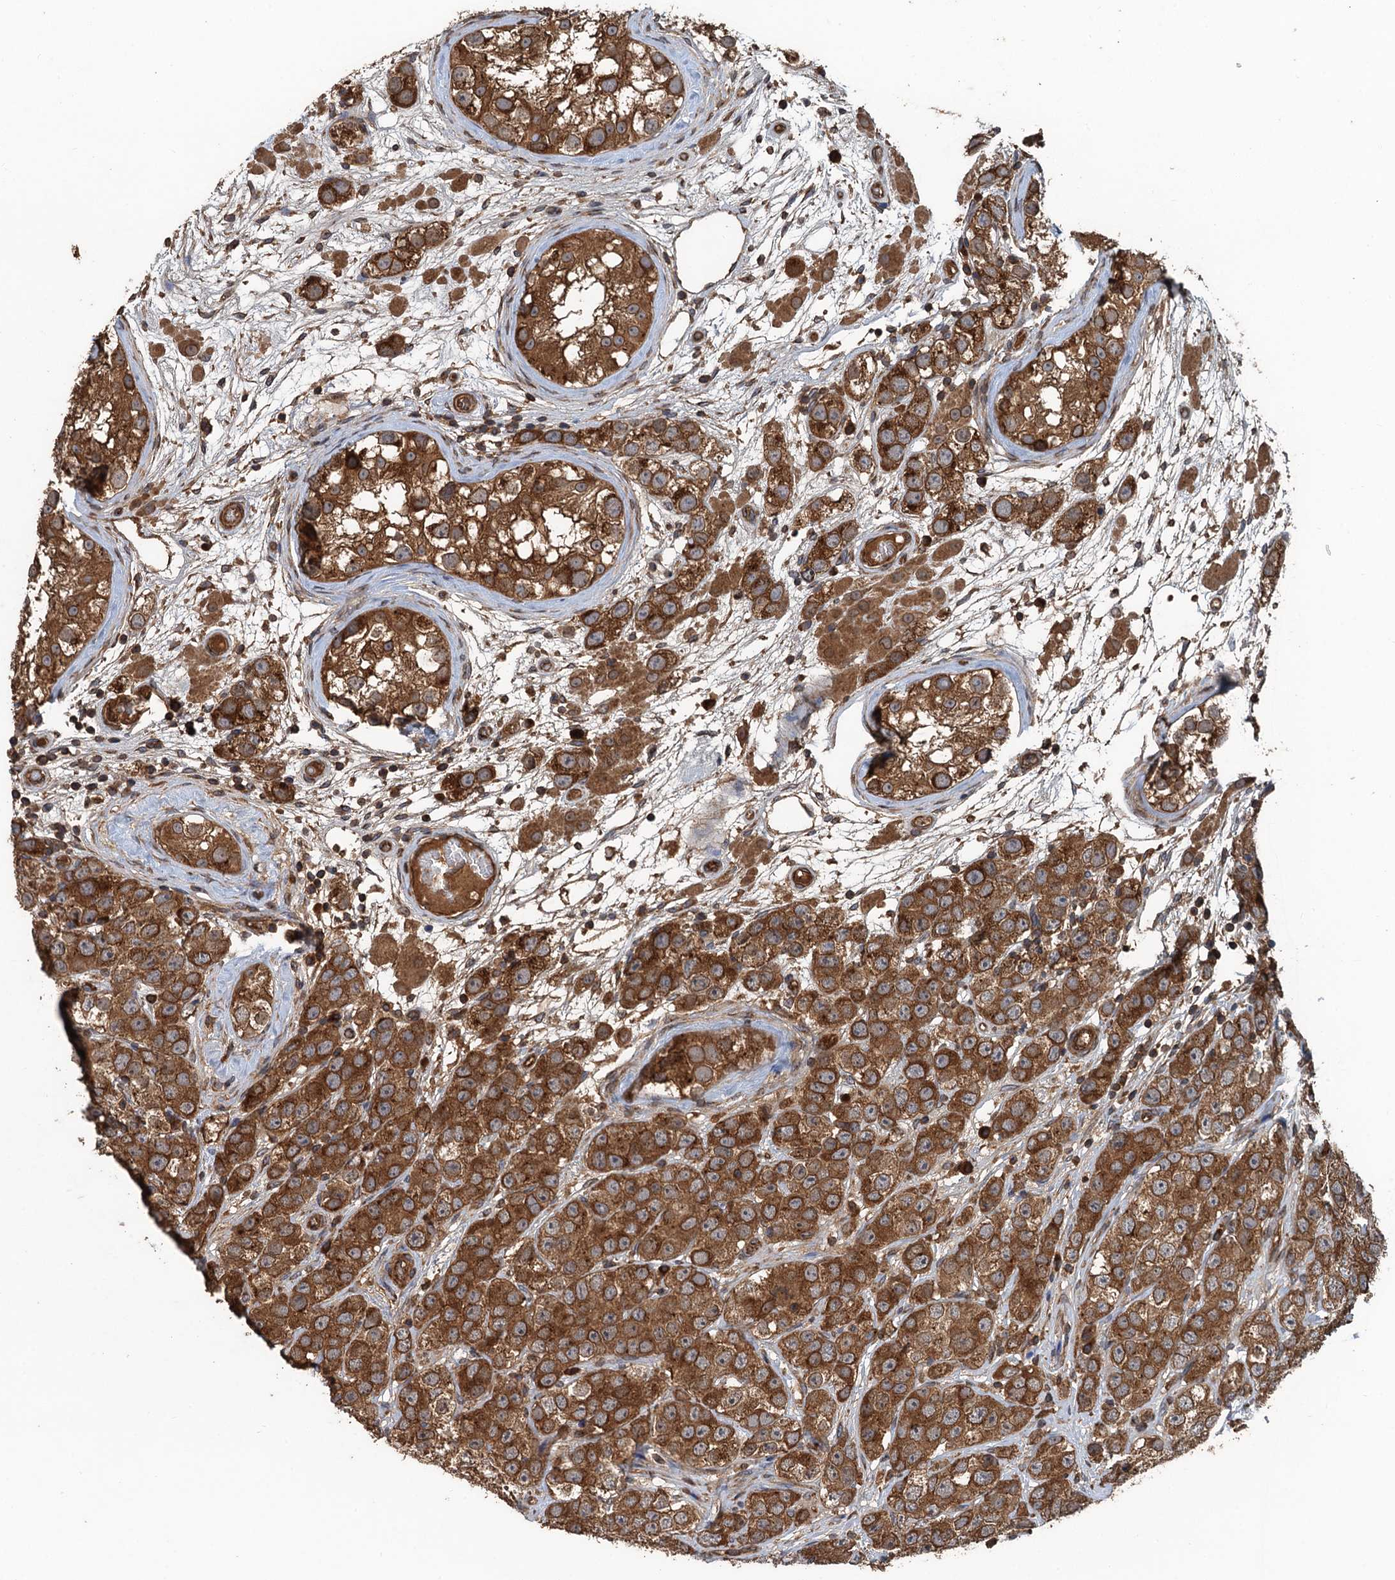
{"staining": {"intensity": "strong", "quantity": ">75%", "location": "cytoplasmic/membranous"}, "tissue": "testis cancer", "cell_type": "Tumor cells", "image_type": "cancer", "snomed": [{"axis": "morphology", "description": "Seminoma, NOS"}, {"axis": "topography", "description": "Testis"}], "caption": "Protein staining demonstrates strong cytoplasmic/membranous staining in about >75% of tumor cells in testis cancer.", "gene": "GLE1", "patient": {"sex": "male", "age": 28}}